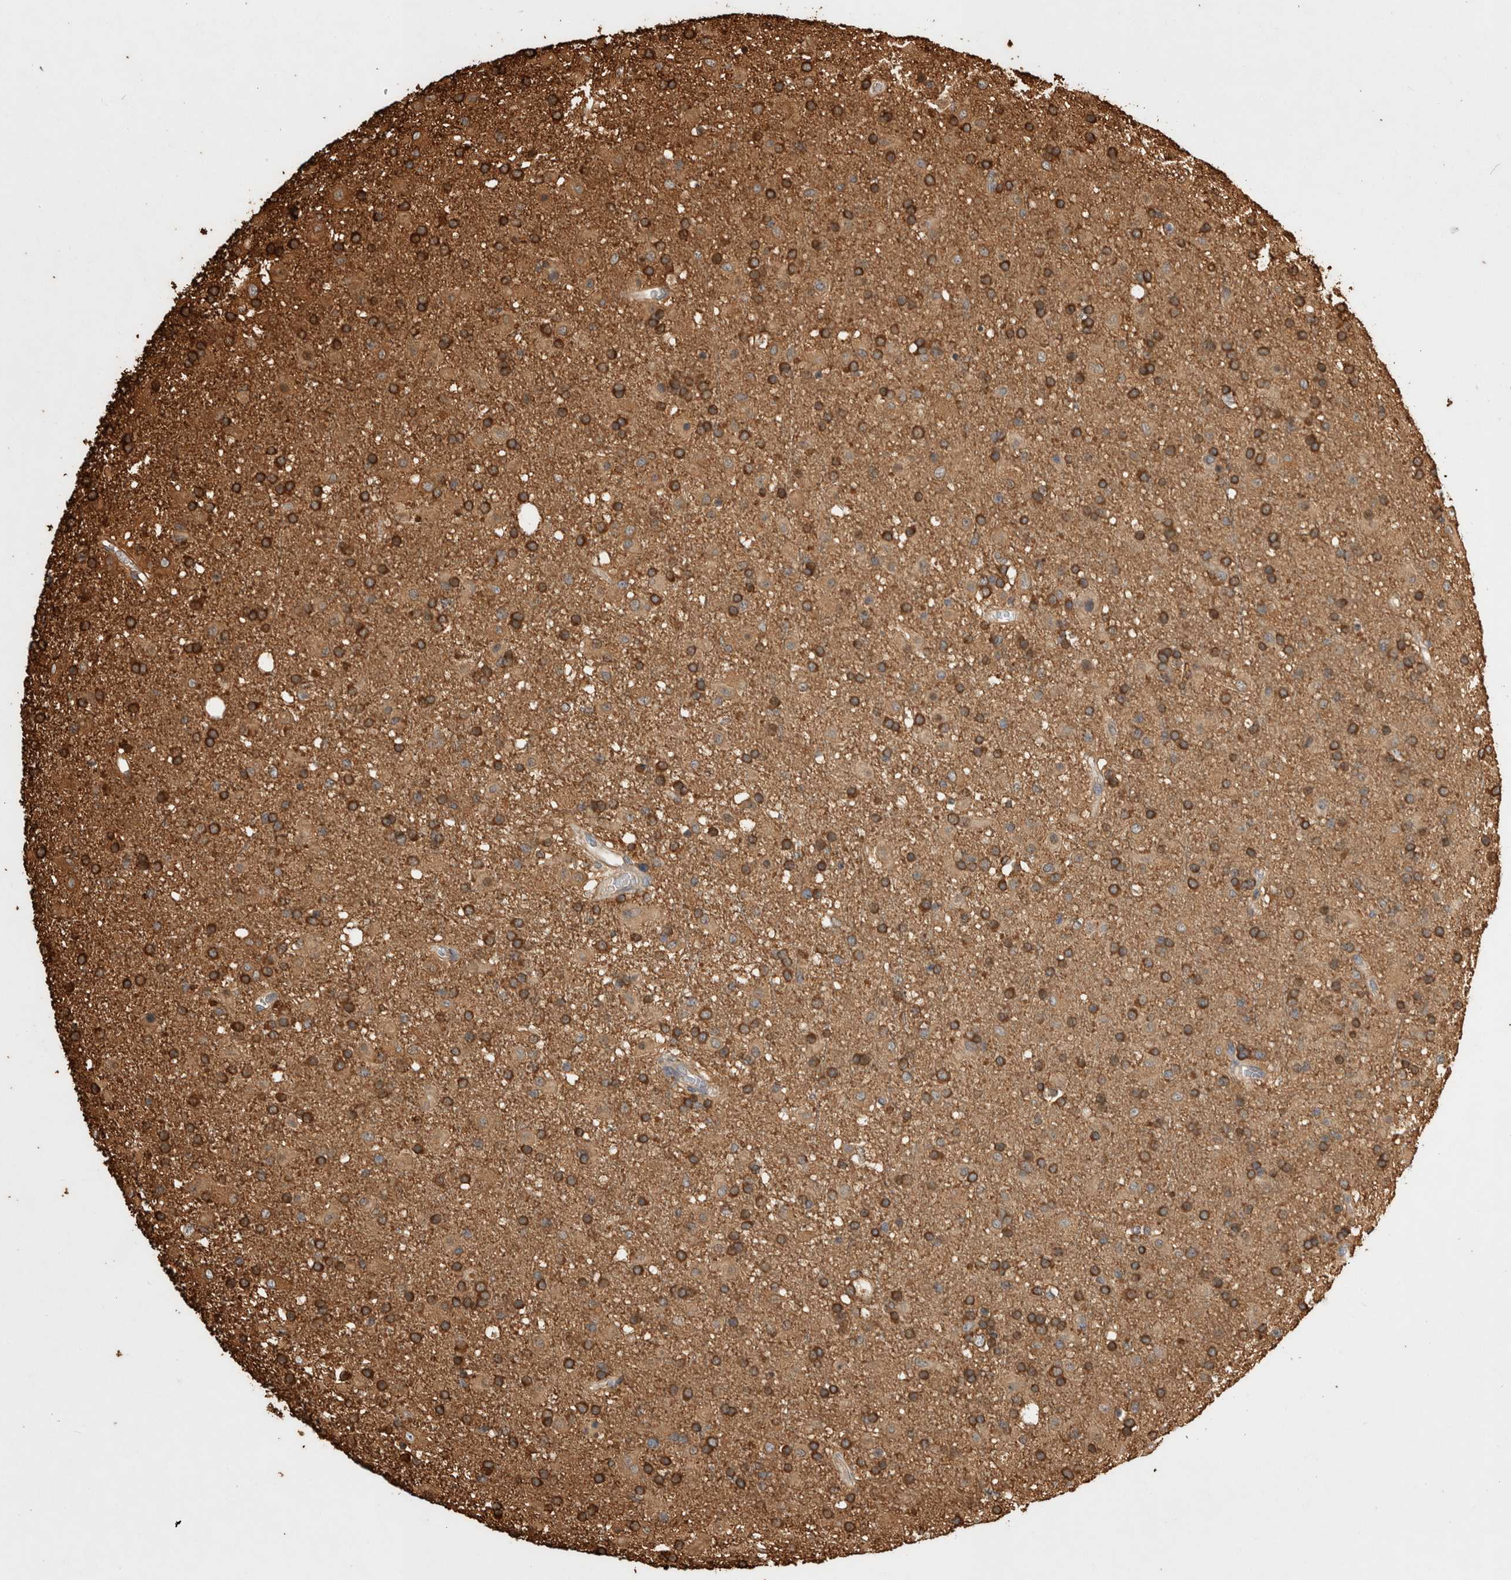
{"staining": {"intensity": "moderate", "quantity": ">75%", "location": "cytoplasmic/membranous"}, "tissue": "glioma", "cell_type": "Tumor cells", "image_type": "cancer", "snomed": [{"axis": "morphology", "description": "Glioma, malignant, Low grade"}, {"axis": "topography", "description": "Brain"}], "caption": "This micrograph exhibits glioma stained with immunohistochemistry to label a protein in brown. The cytoplasmic/membranous of tumor cells show moderate positivity for the protein. Nuclei are counter-stained blue.", "gene": "ZNF397", "patient": {"sex": "male", "age": 65}}